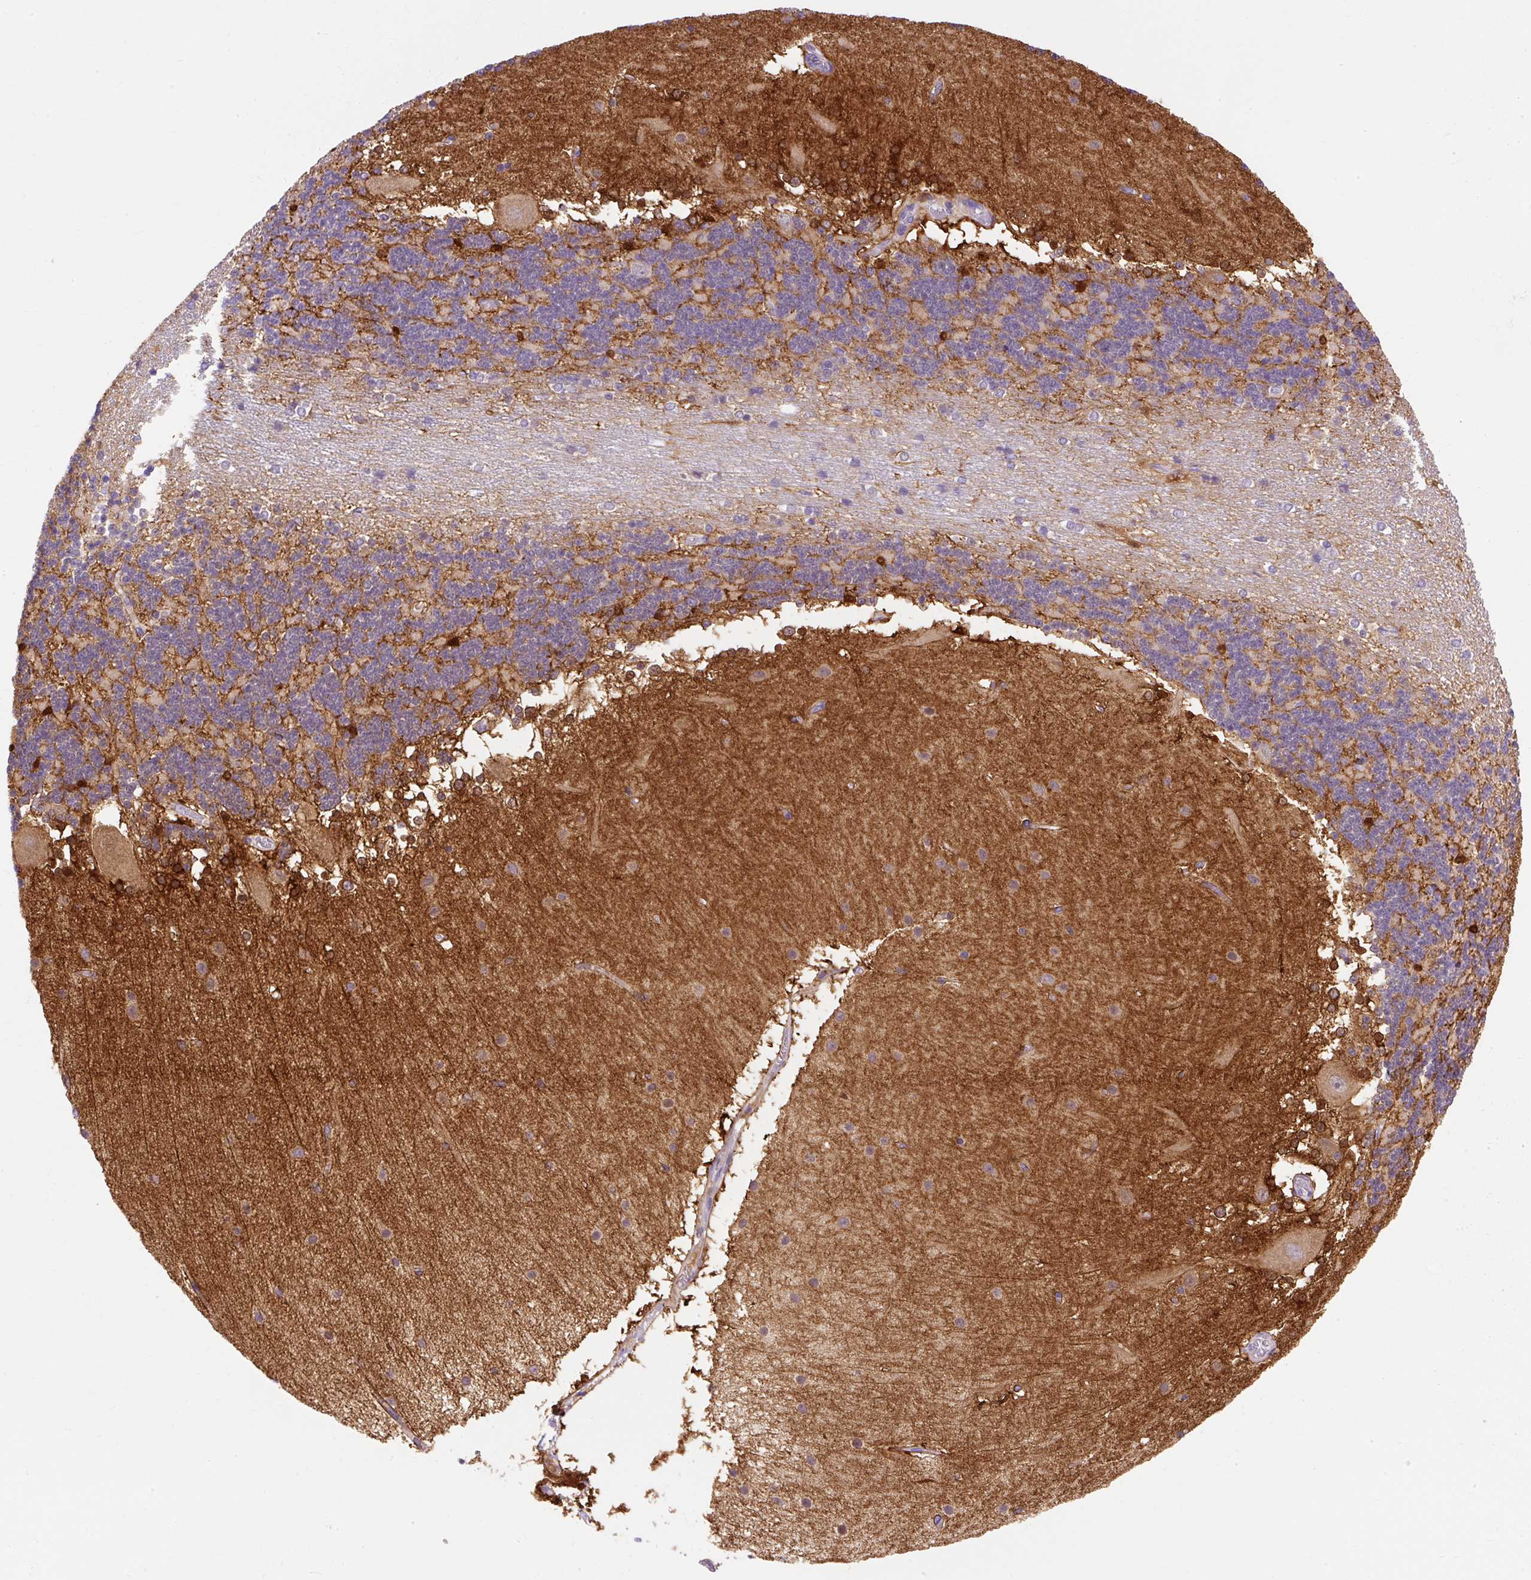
{"staining": {"intensity": "moderate", "quantity": "25%-75%", "location": "cytoplasmic/membranous"}, "tissue": "cerebellum", "cell_type": "Cells in granular layer", "image_type": "normal", "snomed": [{"axis": "morphology", "description": "Normal tissue, NOS"}, {"axis": "topography", "description": "Cerebellum"}], "caption": "Brown immunohistochemical staining in benign human cerebellum displays moderate cytoplasmic/membranous expression in about 25%-75% of cells in granular layer.", "gene": "OR4K15", "patient": {"sex": "female", "age": 54}}